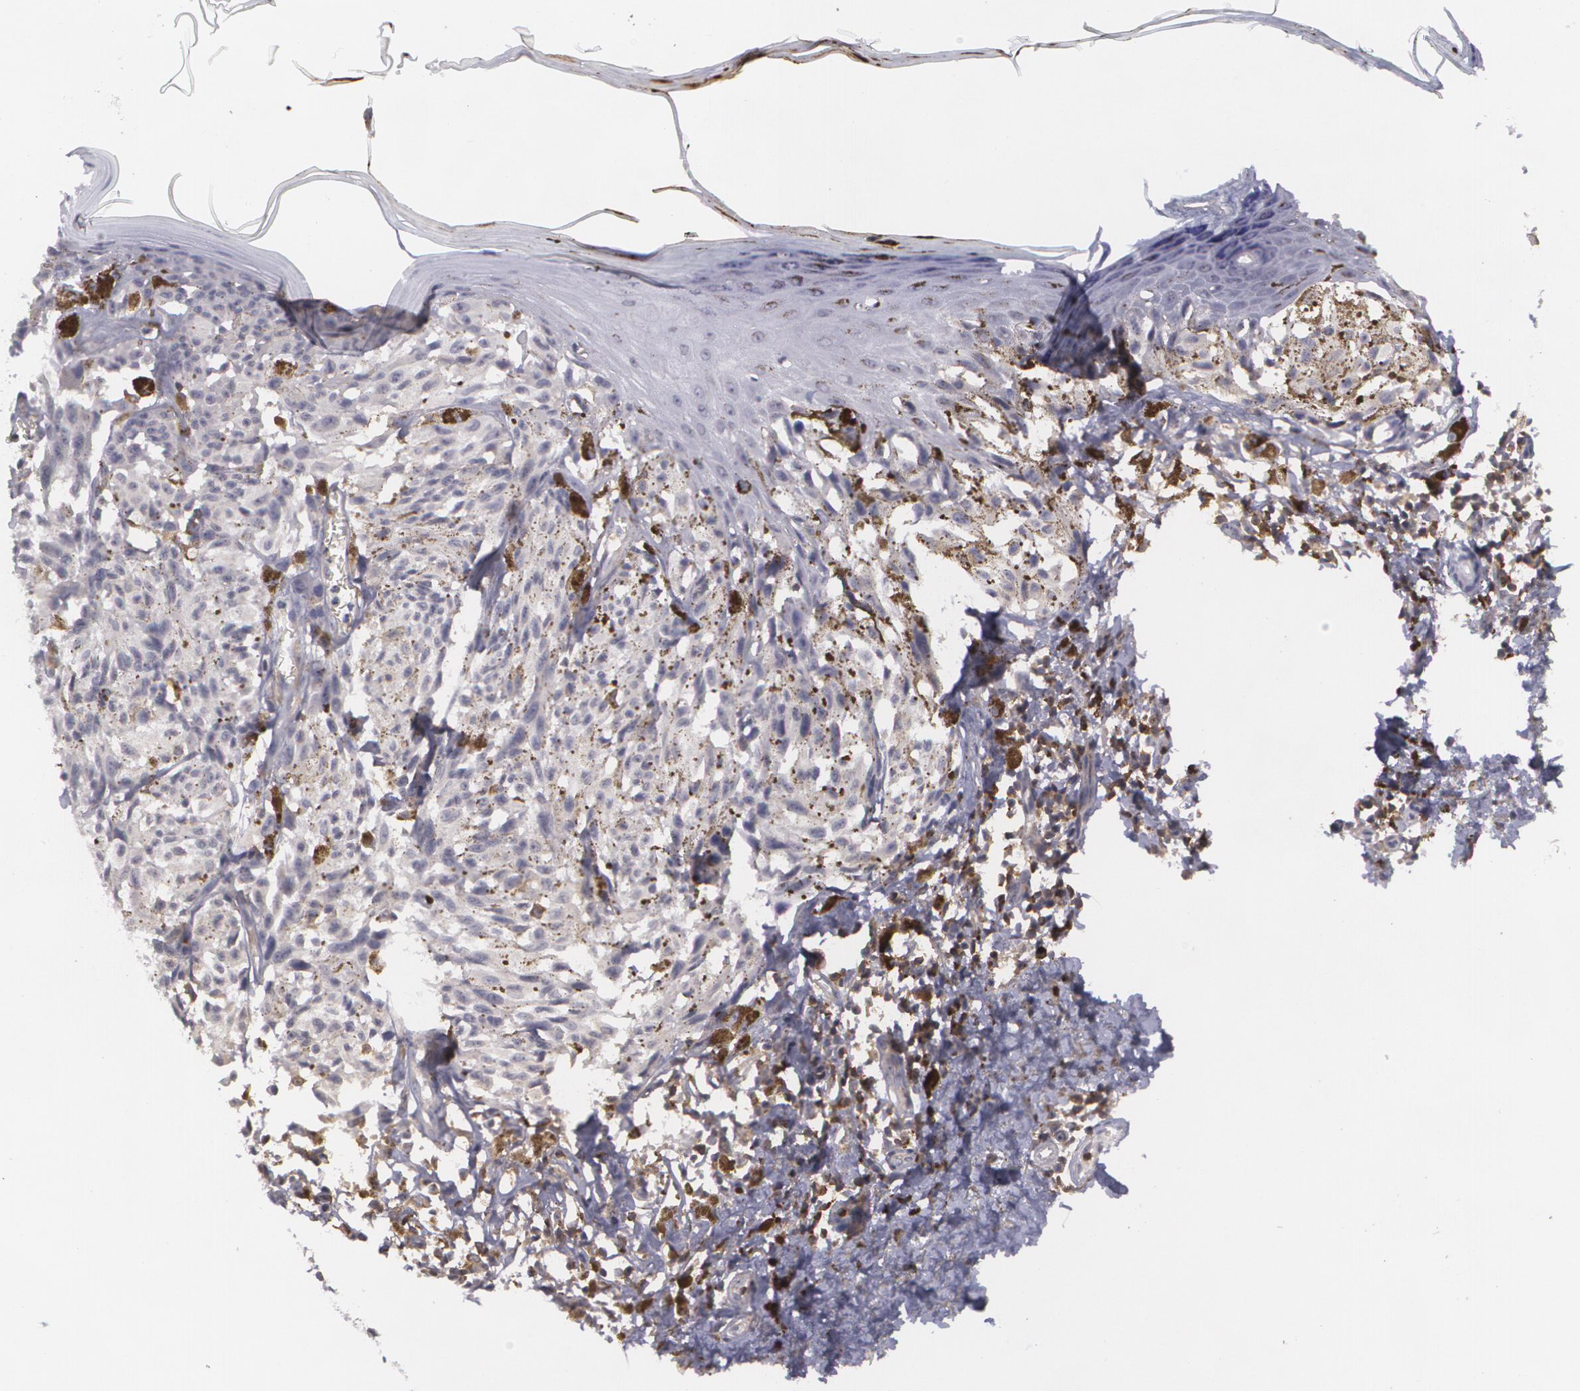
{"staining": {"intensity": "weak", "quantity": "25%-75%", "location": "cytoplasmic/membranous"}, "tissue": "melanoma", "cell_type": "Tumor cells", "image_type": "cancer", "snomed": [{"axis": "morphology", "description": "Malignant melanoma, NOS"}, {"axis": "topography", "description": "Skin"}], "caption": "Immunohistochemistry (IHC) of human melanoma shows low levels of weak cytoplasmic/membranous staining in approximately 25%-75% of tumor cells.", "gene": "BIN1", "patient": {"sex": "female", "age": 72}}